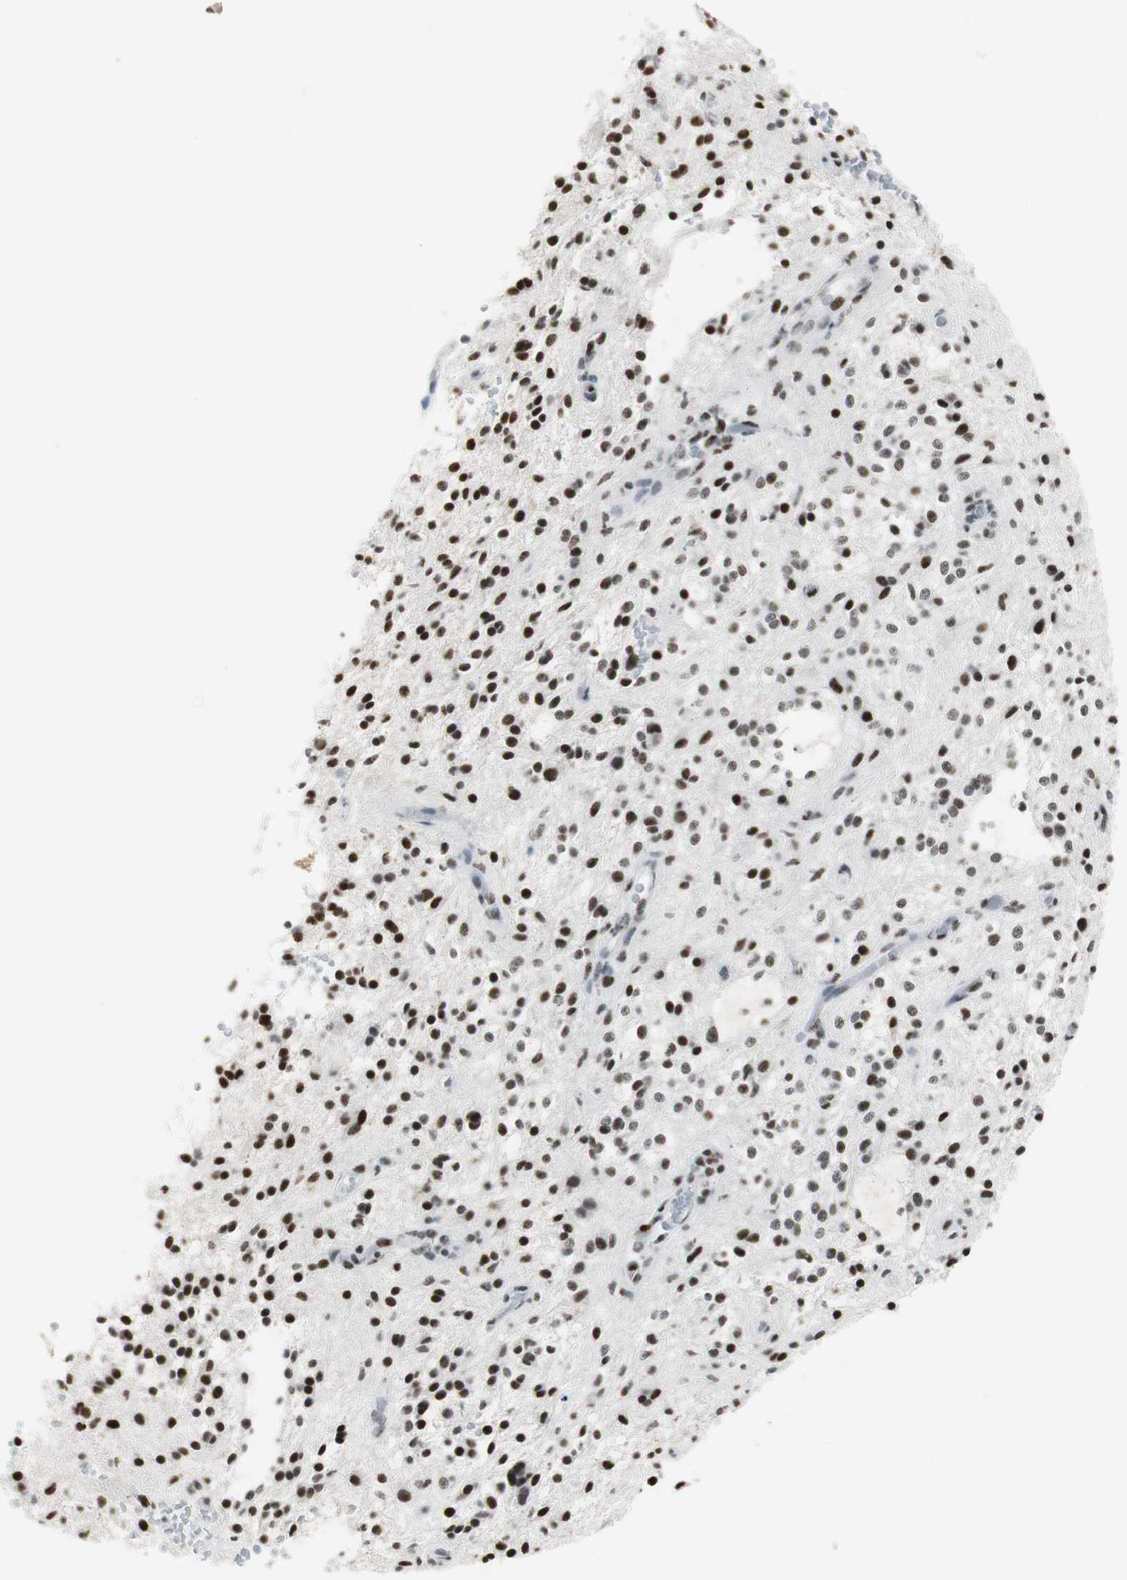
{"staining": {"intensity": "moderate", "quantity": ">75%", "location": "nuclear"}, "tissue": "glioma", "cell_type": "Tumor cells", "image_type": "cancer", "snomed": [{"axis": "morphology", "description": "Glioma, malignant, NOS"}, {"axis": "topography", "description": "Cerebellum"}], "caption": "Brown immunohistochemical staining in glioma (malignant) reveals moderate nuclear staining in about >75% of tumor cells.", "gene": "RBBP4", "patient": {"sex": "female", "age": 10}}